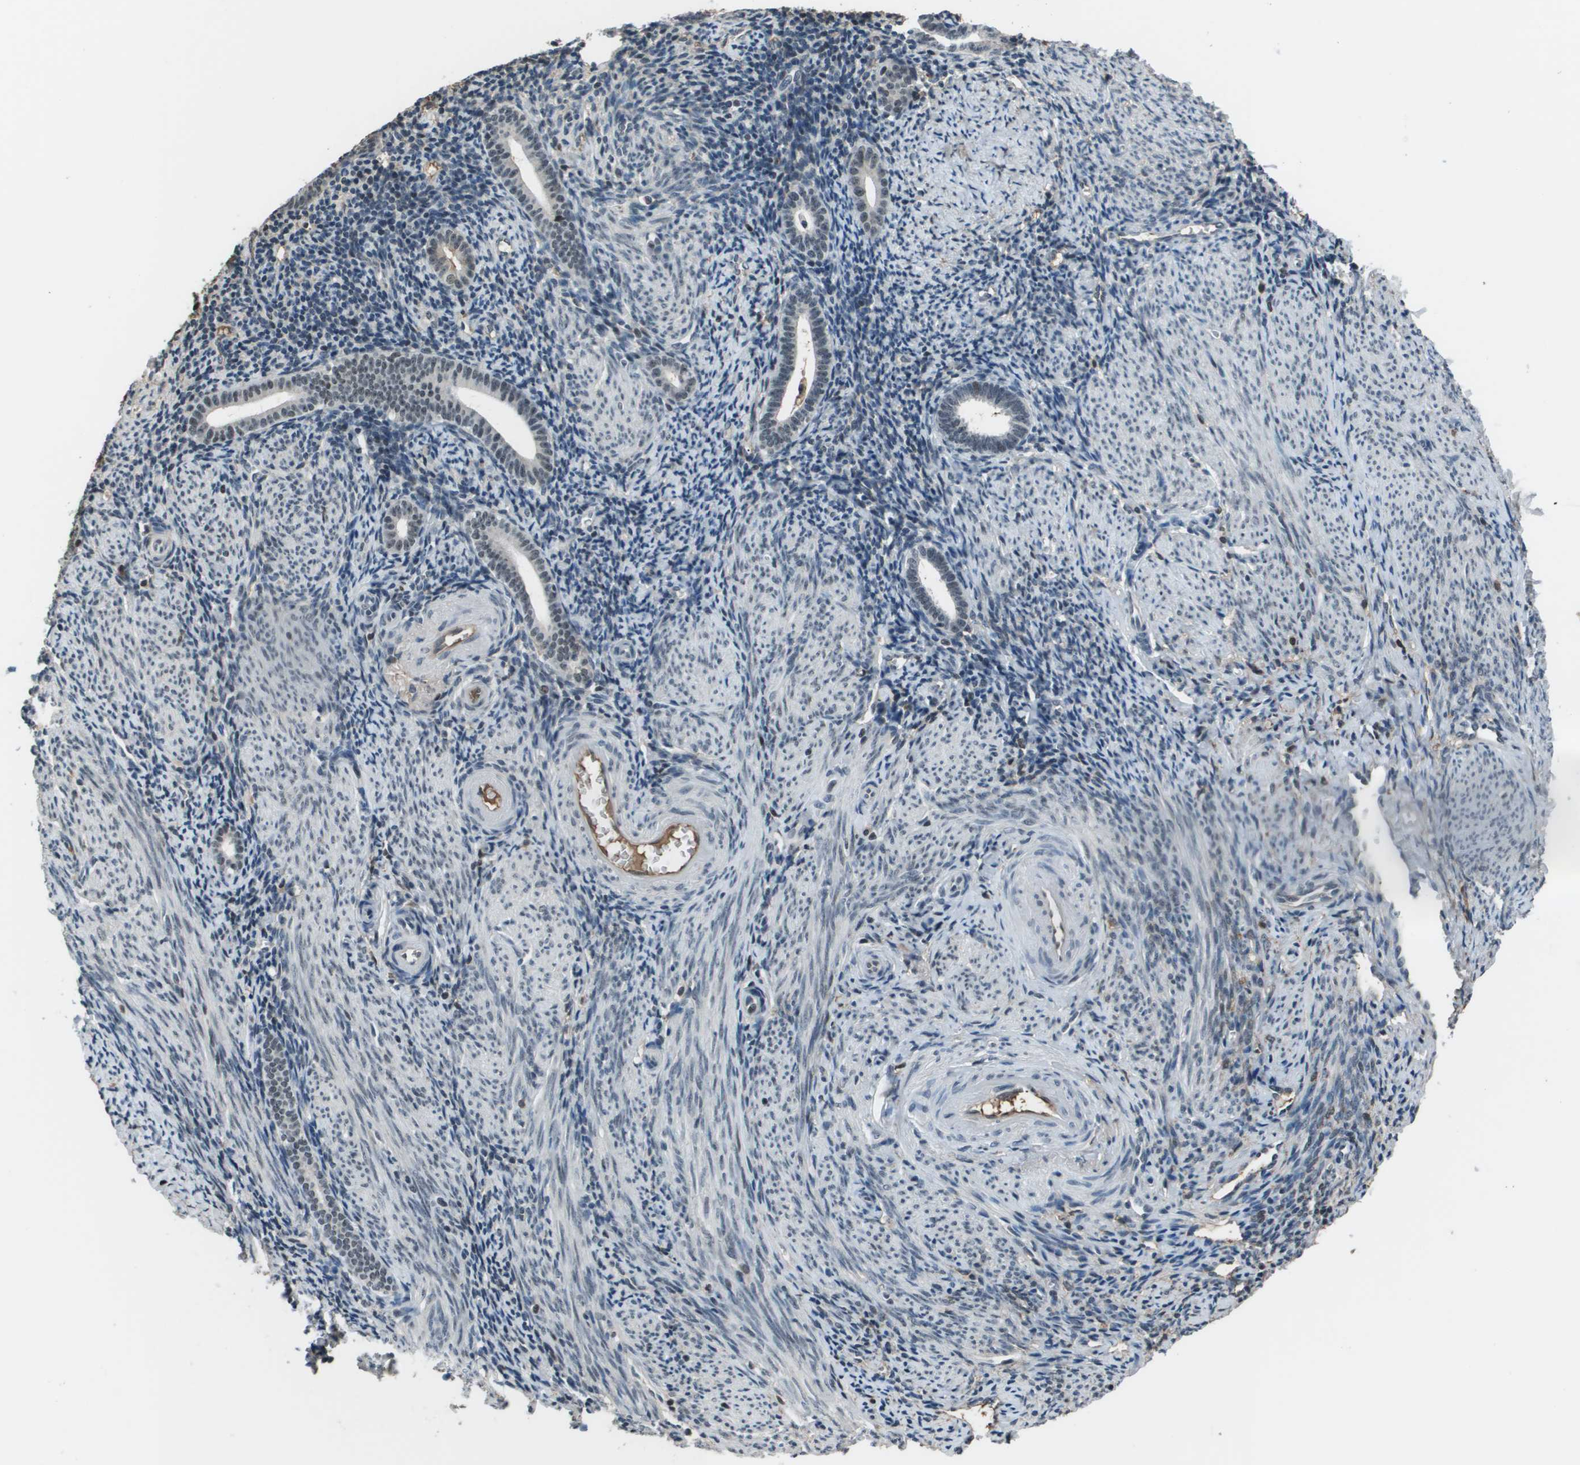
{"staining": {"intensity": "moderate", "quantity": "<25%", "location": "nuclear"}, "tissue": "endometrium", "cell_type": "Cells in endometrial stroma", "image_type": "normal", "snomed": [{"axis": "morphology", "description": "Normal tissue, NOS"}, {"axis": "topography", "description": "Endometrium"}], "caption": "IHC of benign human endometrium reveals low levels of moderate nuclear positivity in approximately <25% of cells in endometrial stroma.", "gene": "THRAP3", "patient": {"sex": "female", "age": 50}}